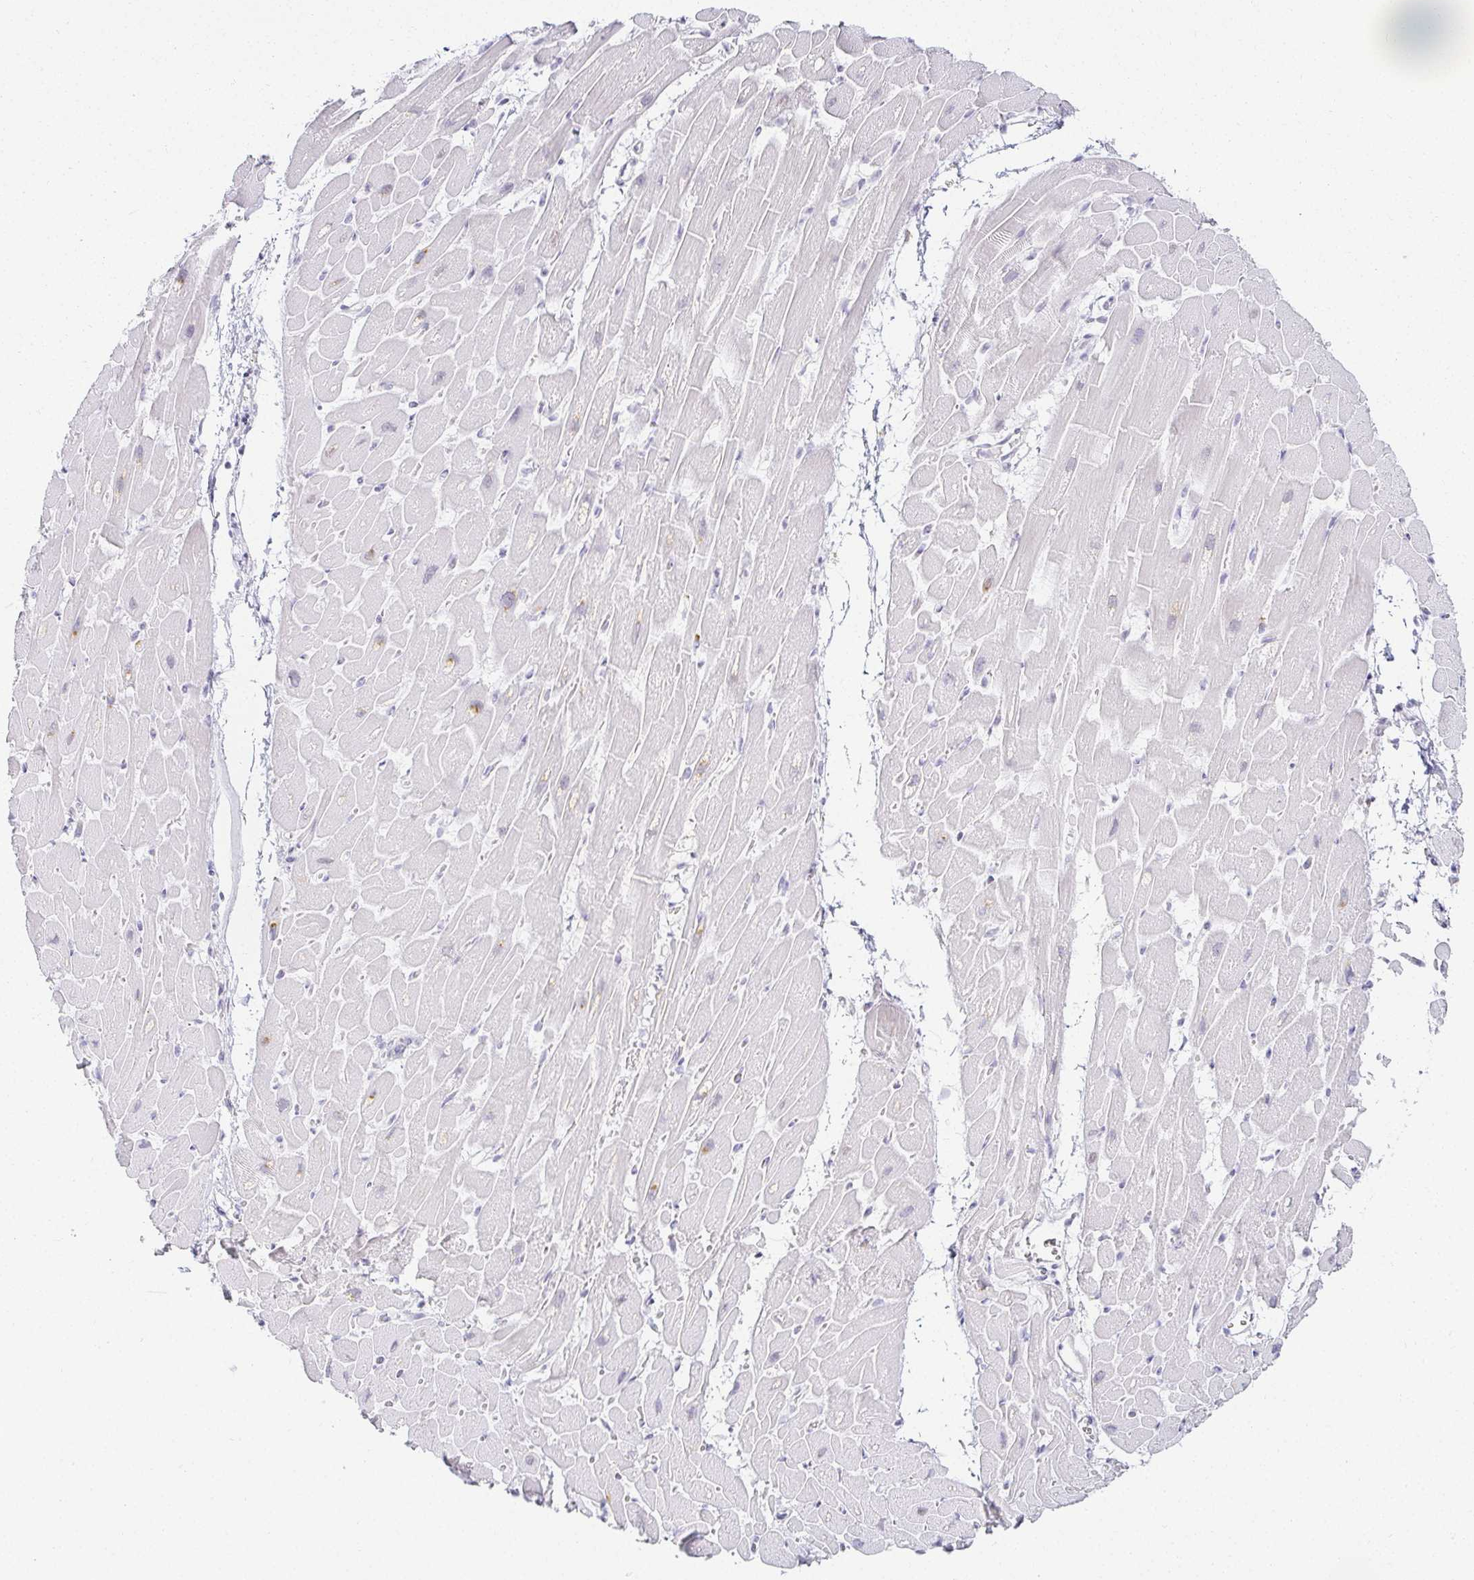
{"staining": {"intensity": "weak", "quantity": "<25%", "location": "cytoplasmic/membranous"}, "tissue": "heart muscle", "cell_type": "Cardiomyocytes", "image_type": "normal", "snomed": [{"axis": "morphology", "description": "Normal tissue, NOS"}, {"axis": "topography", "description": "Heart"}], "caption": "DAB immunohistochemical staining of normal heart muscle shows no significant expression in cardiomyocytes.", "gene": "ACAN", "patient": {"sex": "male", "age": 37}}